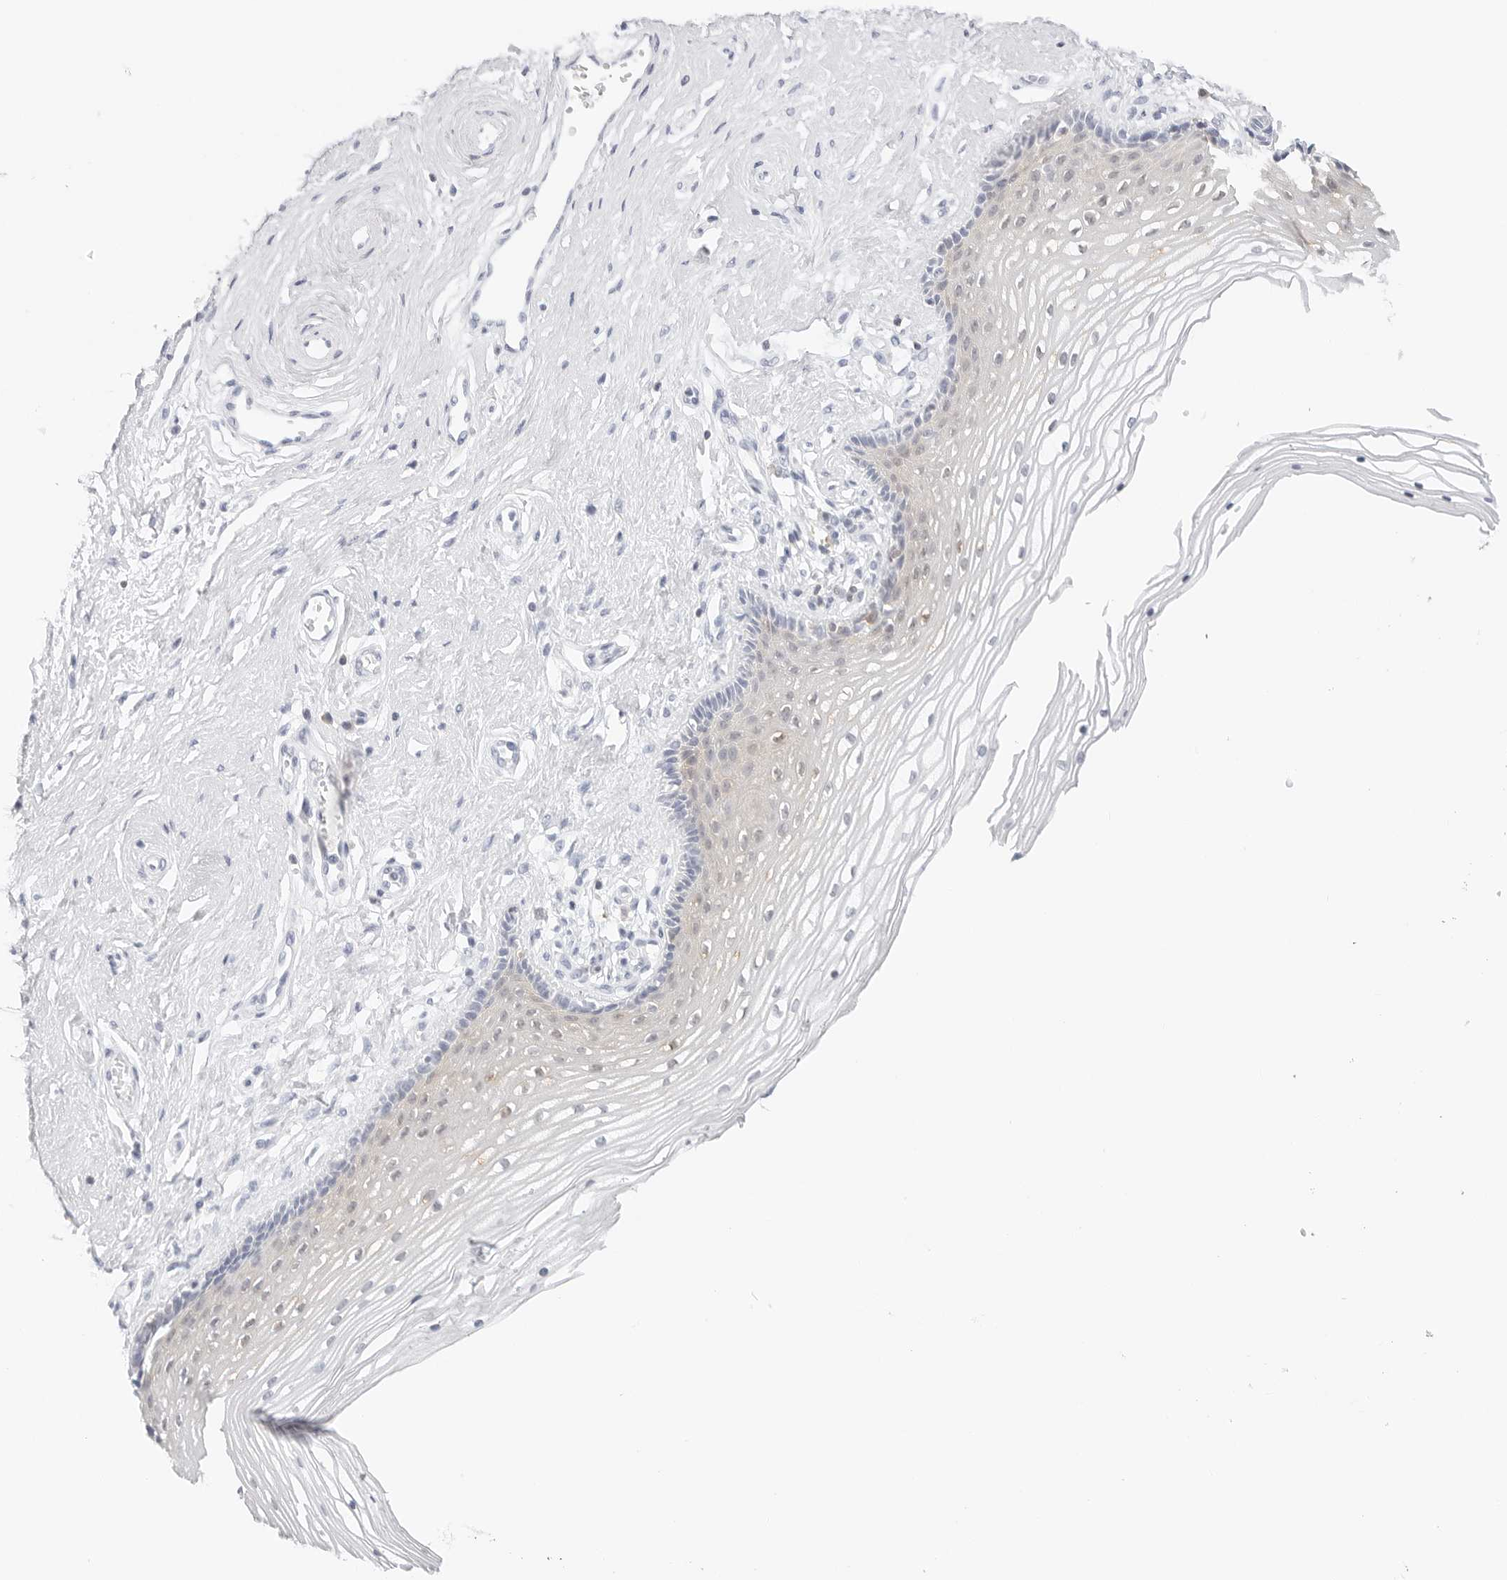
{"staining": {"intensity": "weak", "quantity": "<25%", "location": "cytoplasmic/membranous"}, "tissue": "vagina", "cell_type": "Squamous epithelial cells", "image_type": "normal", "snomed": [{"axis": "morphology", "description": "Normal tissue, NOS"}, {"axis": "topography", "description": "Vagina"}], "caption": "Immunohistochemistry of unremarkable vagina shows no positivity in squamous epithelial cells.", "gene": "SLC9A3R1", "patient": {"sex": "female", "age": 46}}